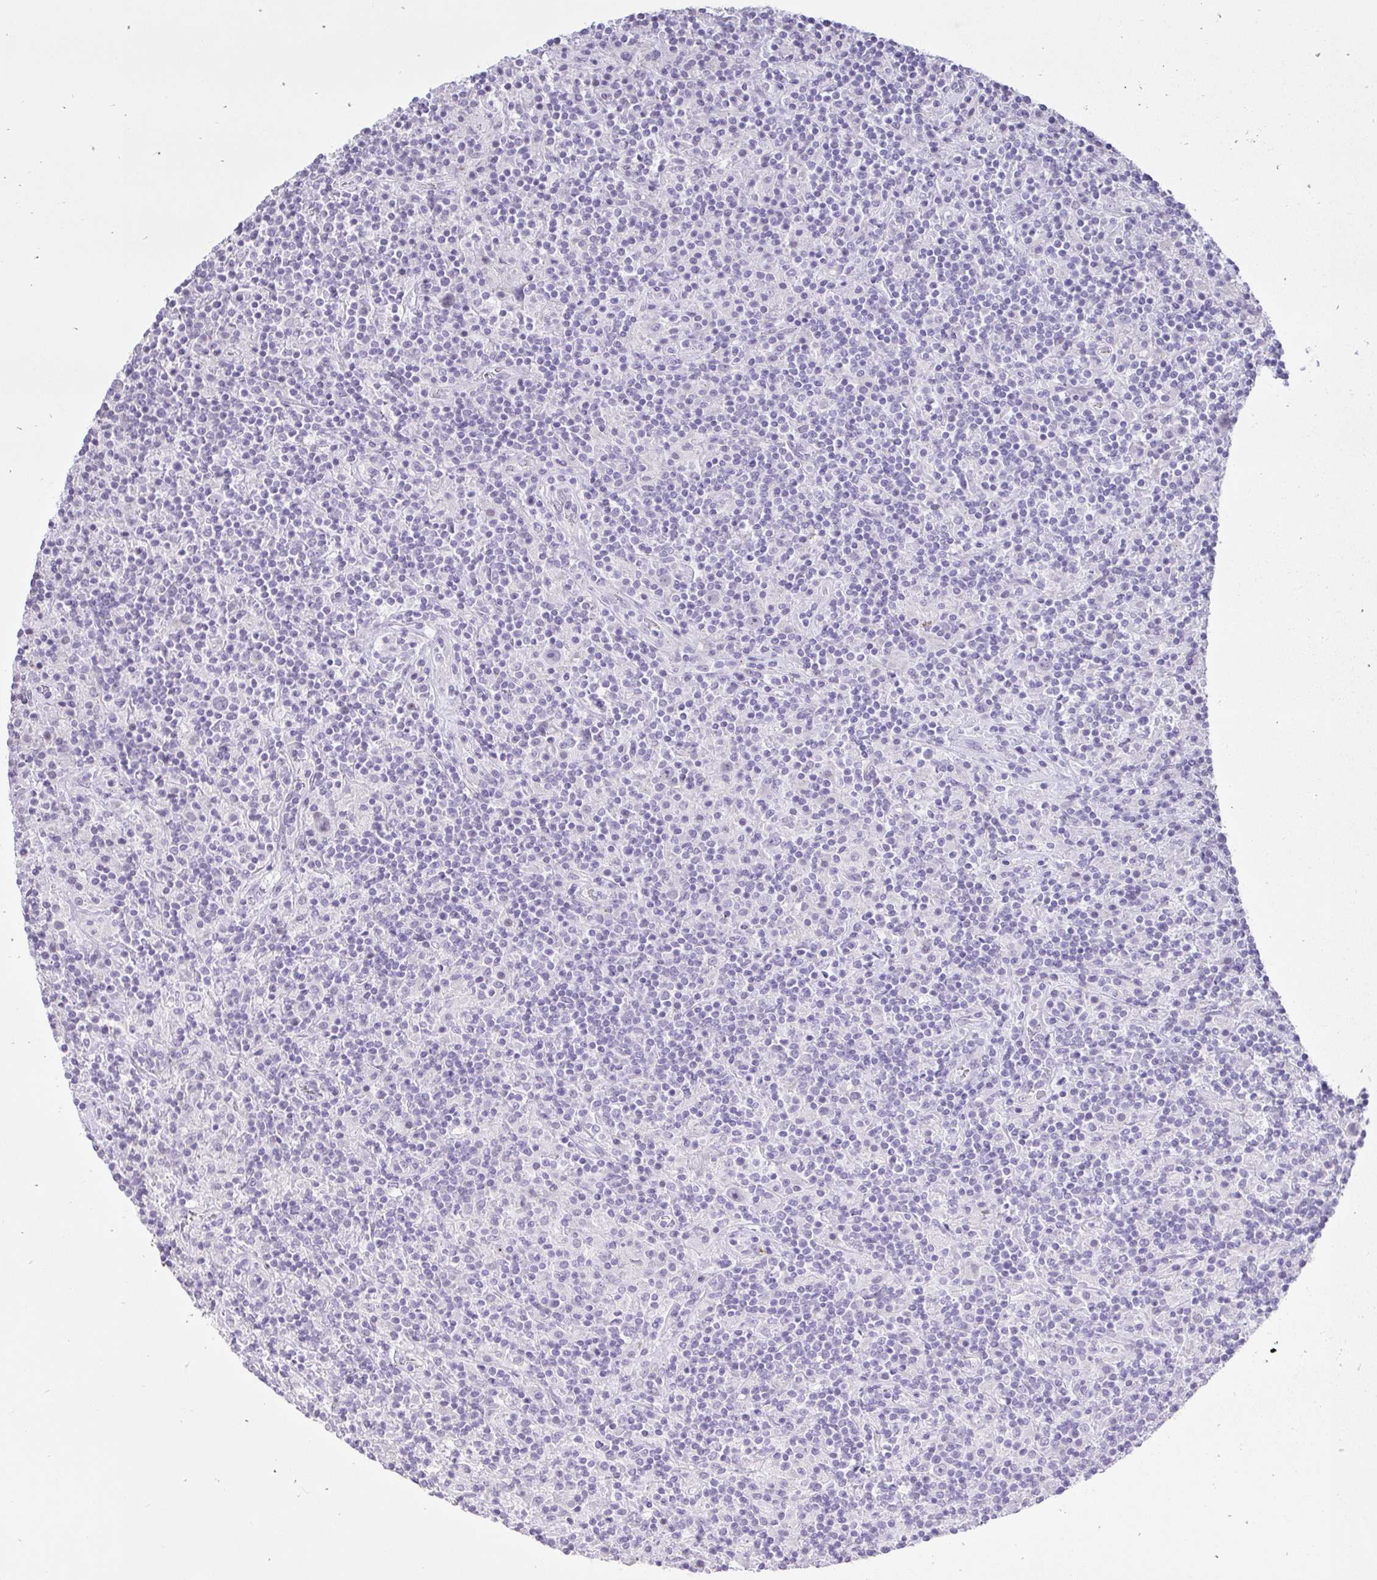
{"staining": {"intensity": "negative", "quantity": "none", "location": "none"}, "tissue": "lymphoma", "cell_type": "Tumor cells", "image_type": "cancer", "snomed": [{"axis": "morphology", "description": "Hodgkin's disease, NOS"}, {"axis": "topography", "description": "Lymph node"}], "caption": "IHC micrograph of lymphoma stained for a protein (brown), which demonstrates no staining in tumor cells. (Stains: DAB immunohistochemistry (IHC) with hematoxylin counter stain, Microscopy: brightfield microscopy at high magnification).", "gene": "REEP1", "patient": {"sex": "male", "age": 70}}